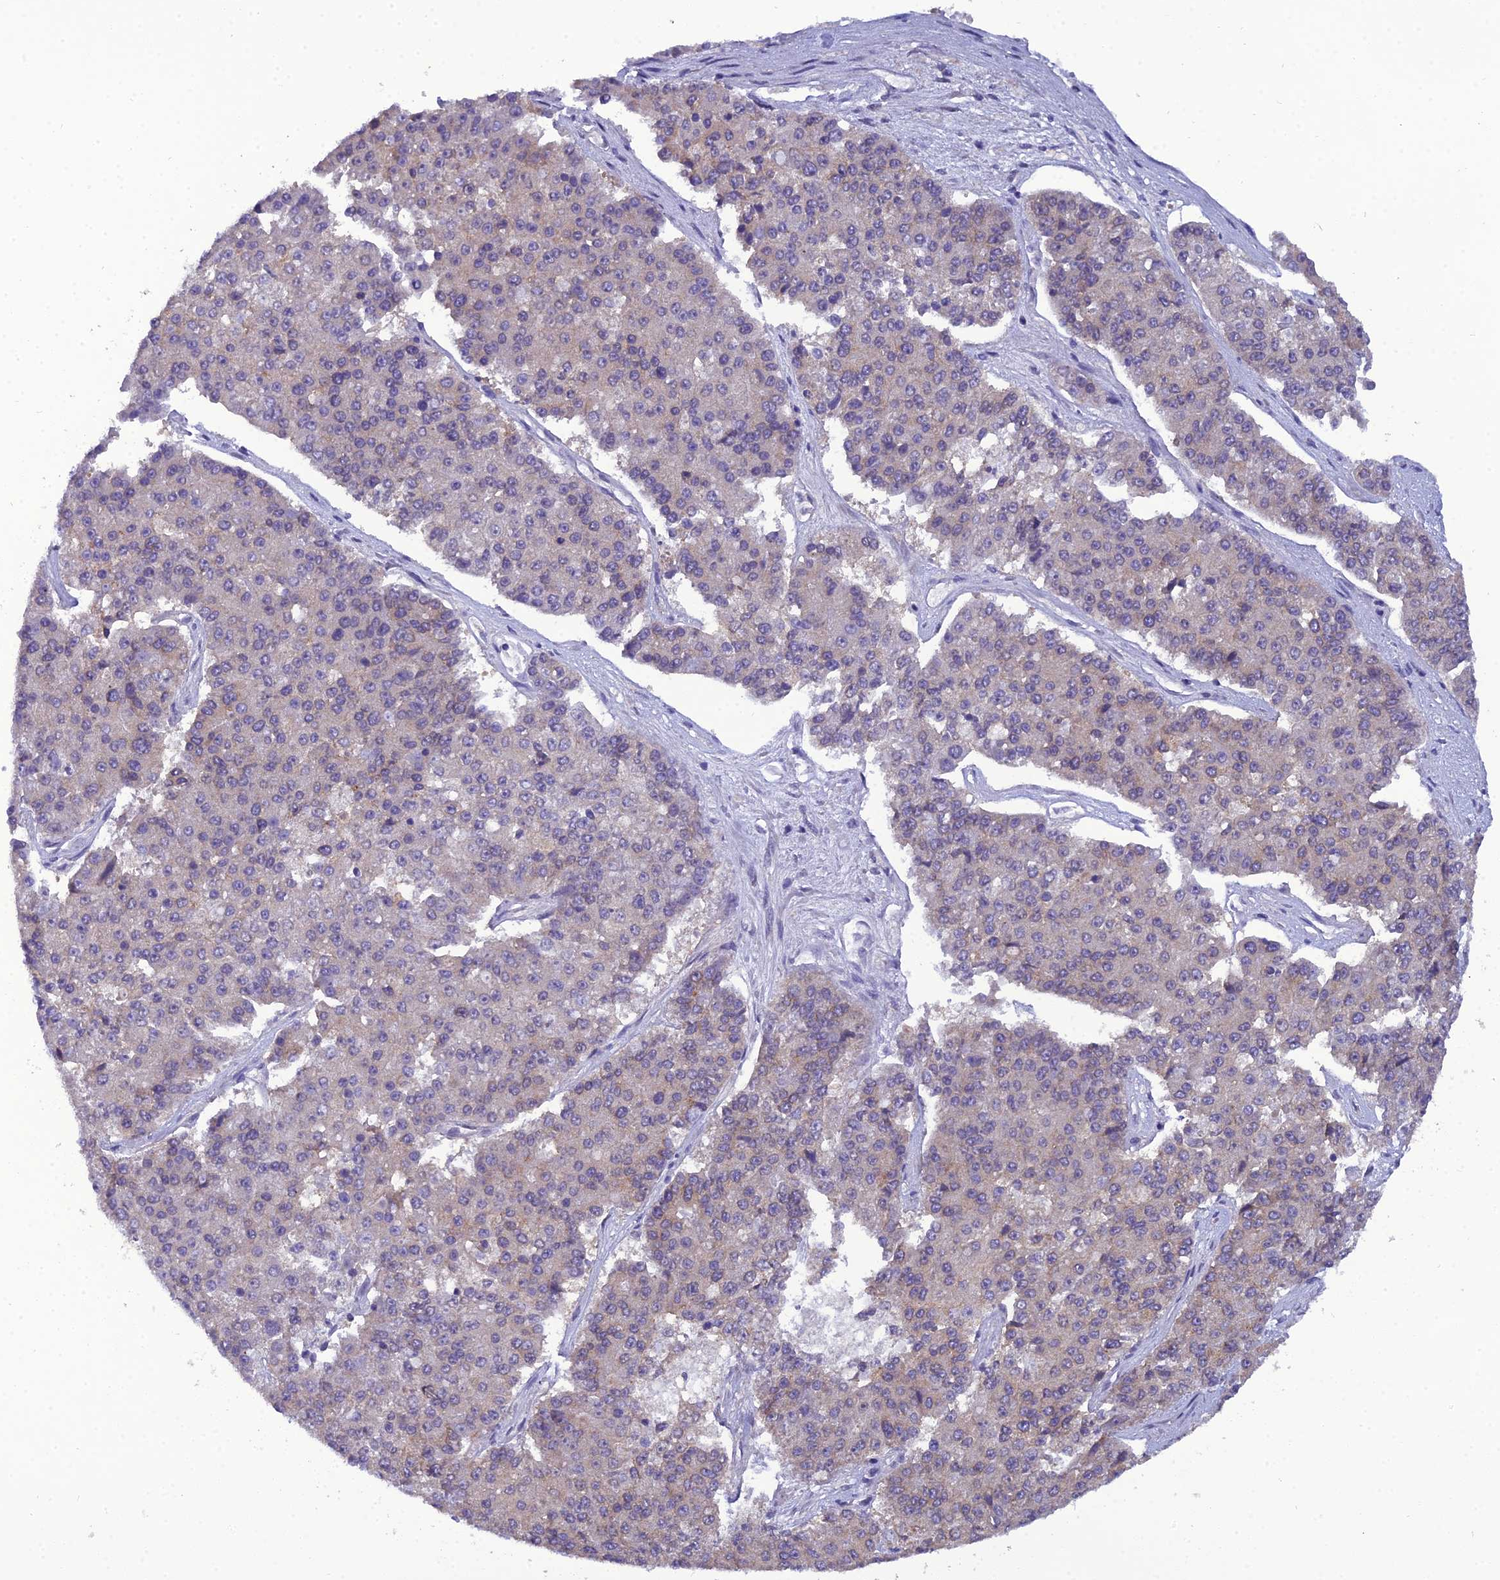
{"staining": {"intensity": "weak", "quantity": "<25%", "location": "cytoplasmic/membranous"}, "tissue": "pancreatic cancer", "cell_type": "Tumor cells", "image_type": "cancer", "snomed": [{"axis": "morphology", "description": "Adenocarcinoma, NOS"}, {"axis": "topography", "description": "Pancreas"}], "caption": "This is an immunohistochemistry histopathology image of human adenocarcinoma (pancreatic). There is no expression in tumor cells.", "gene": "GOLPH3", "patient": {"sex": "male", "age": 50}}